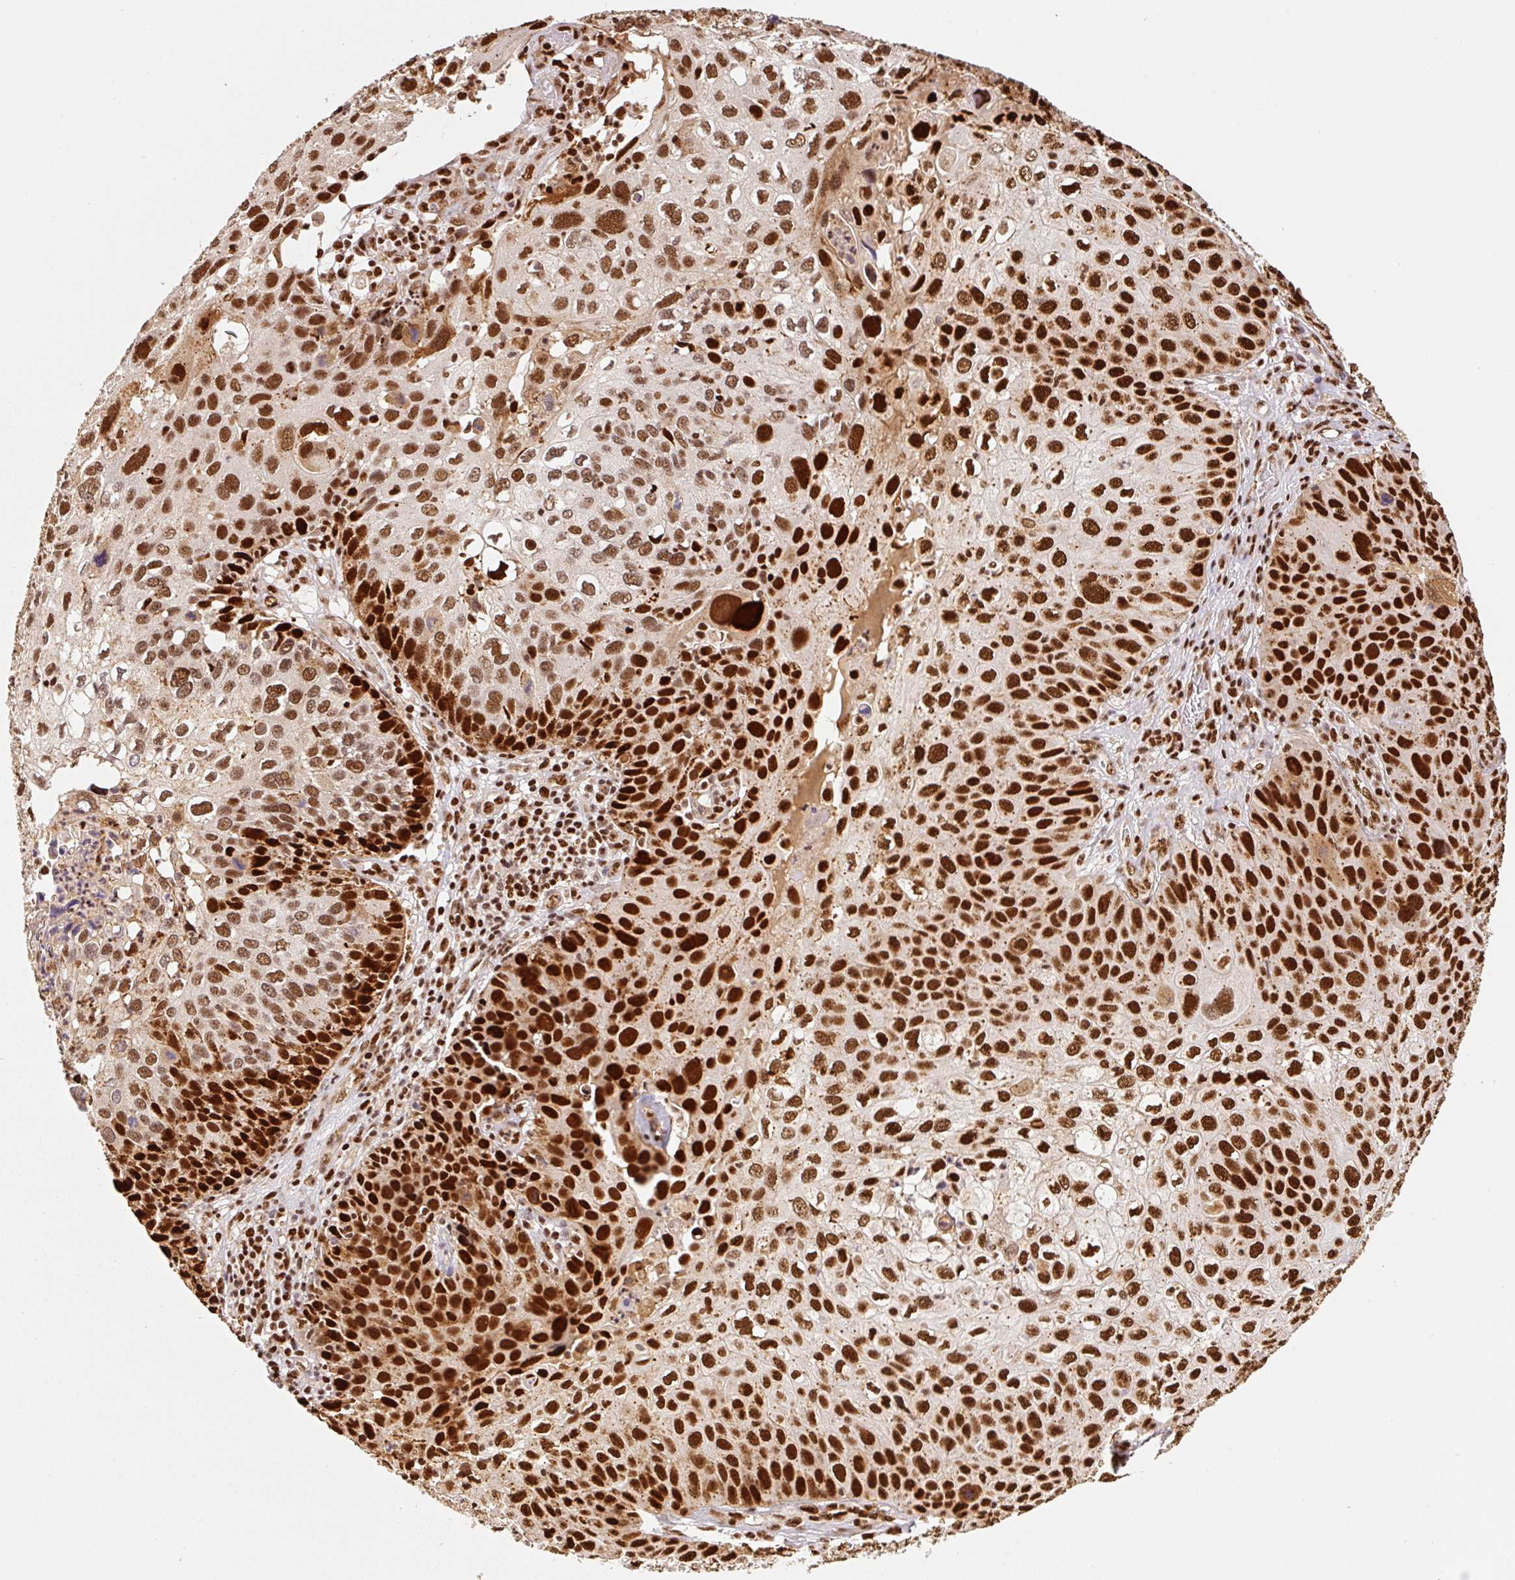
{"staining": {"intensity": "strong", "quantity": ">75%", "location": "nuclear"}, "tissue": "skin cancer", "cell_type": "Tumor cells", "image_type": "cancer", "snomed": [{"axis": "morphology", "description": "Squamous cell carcinoma, NOS"}, {"axis": "topography", "description": "Skin"}], "caption": "Protein staining by immunohistochemistry reveals strong nuclear positivity in about >75% of tumor cells in skin squamous cell carcinoma.", "gene": "GPR139", "patient": {"sex": "male", "age": 87}}